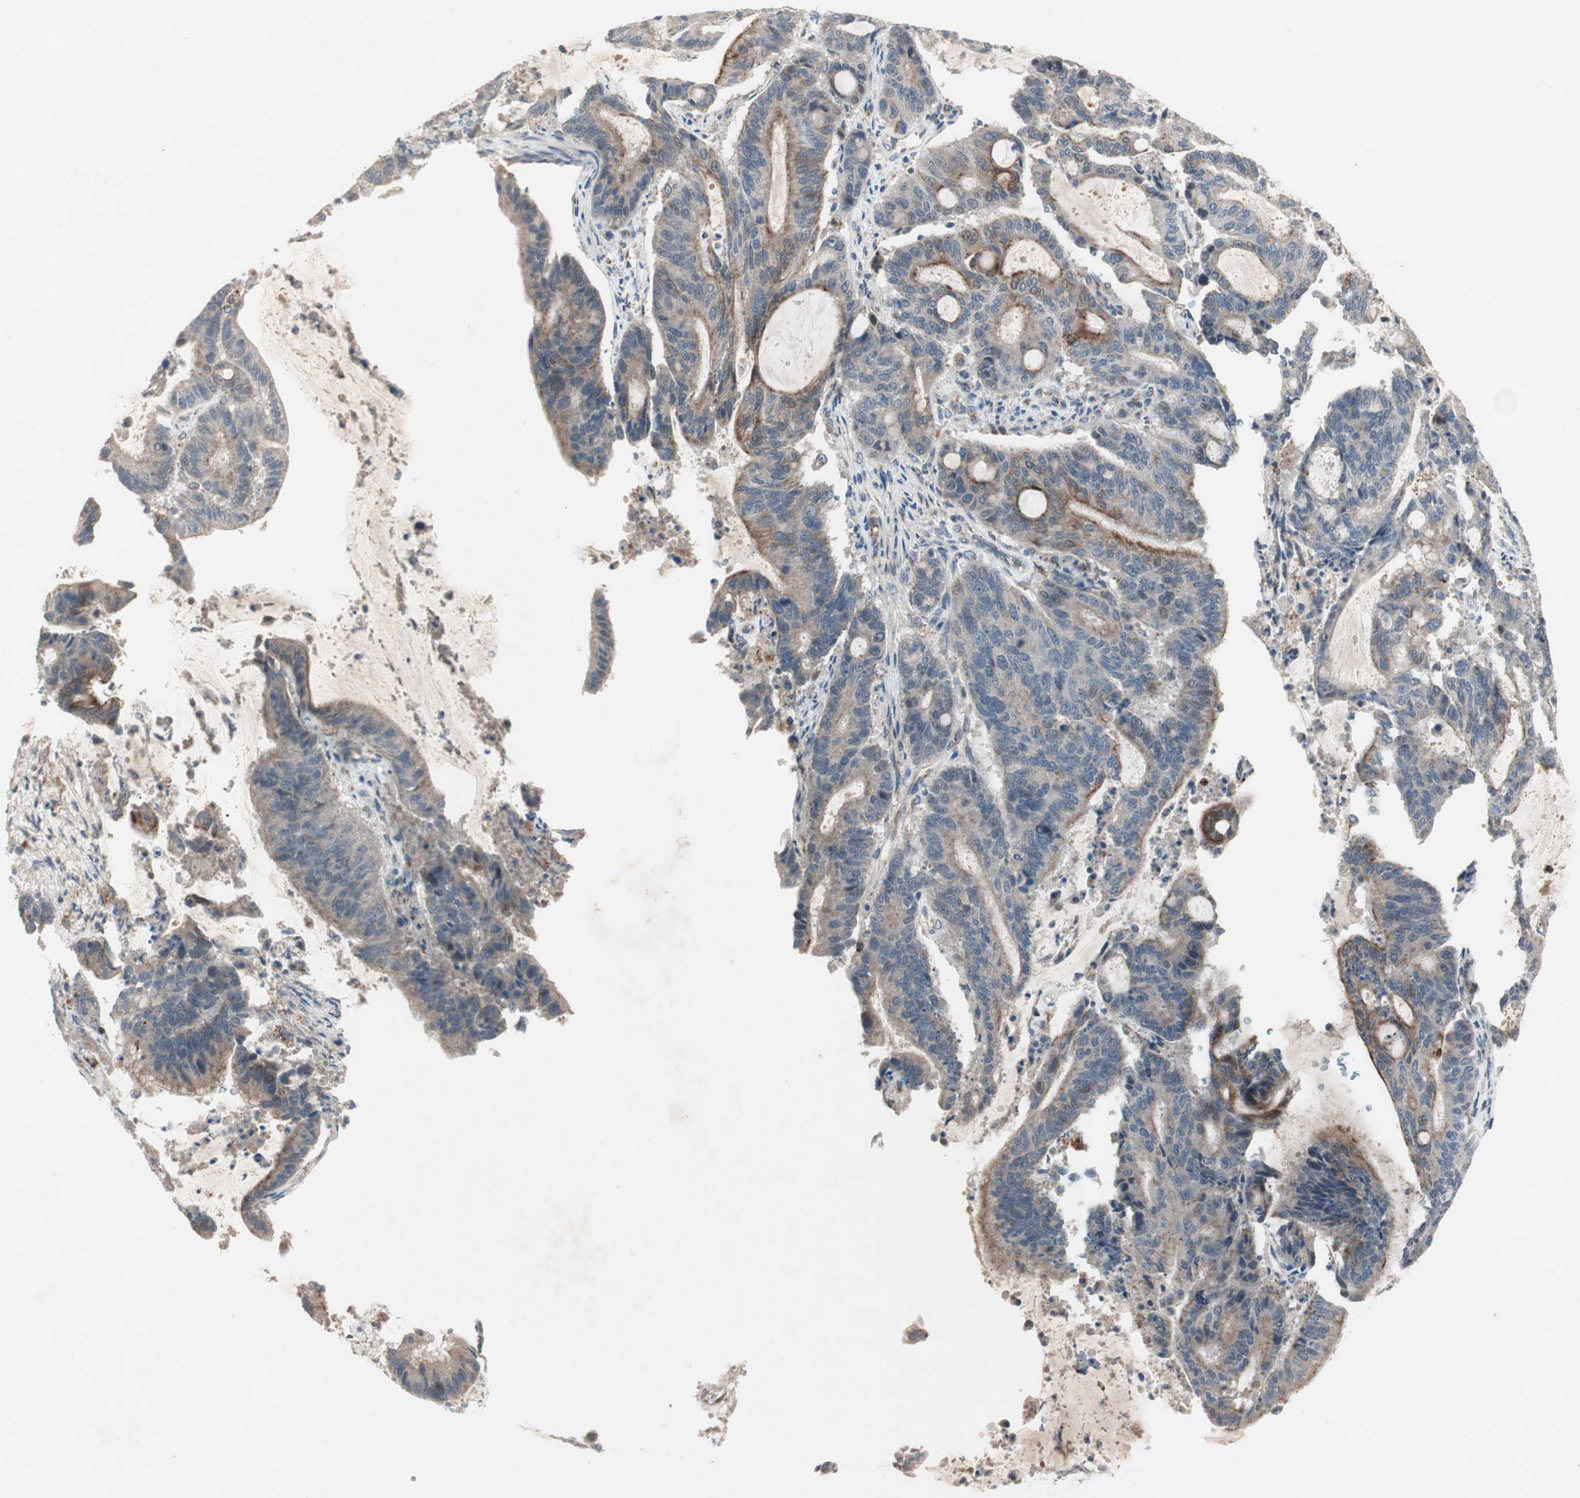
{"staining": {"intensity": "moderate", "quantity": "25%-75%", "location": "cytoplasmic/membranous"}, "tissue": "liver cancer", "cell_type": "Tumor cells", "image_type": "cancer", "snomed": [{"axis": "morphology", "description": "Cholangiocarcinoma"}, {"axis": "topography", "description": "Liver"}], "caption": "Human liver cancer stained with a brown dye displays moderate cytoplasmic/membranous positive staining in about 25%-75% of tumor cells.", "gene": "FGFR4", "patient": {"sex": "female", "age": 73}}